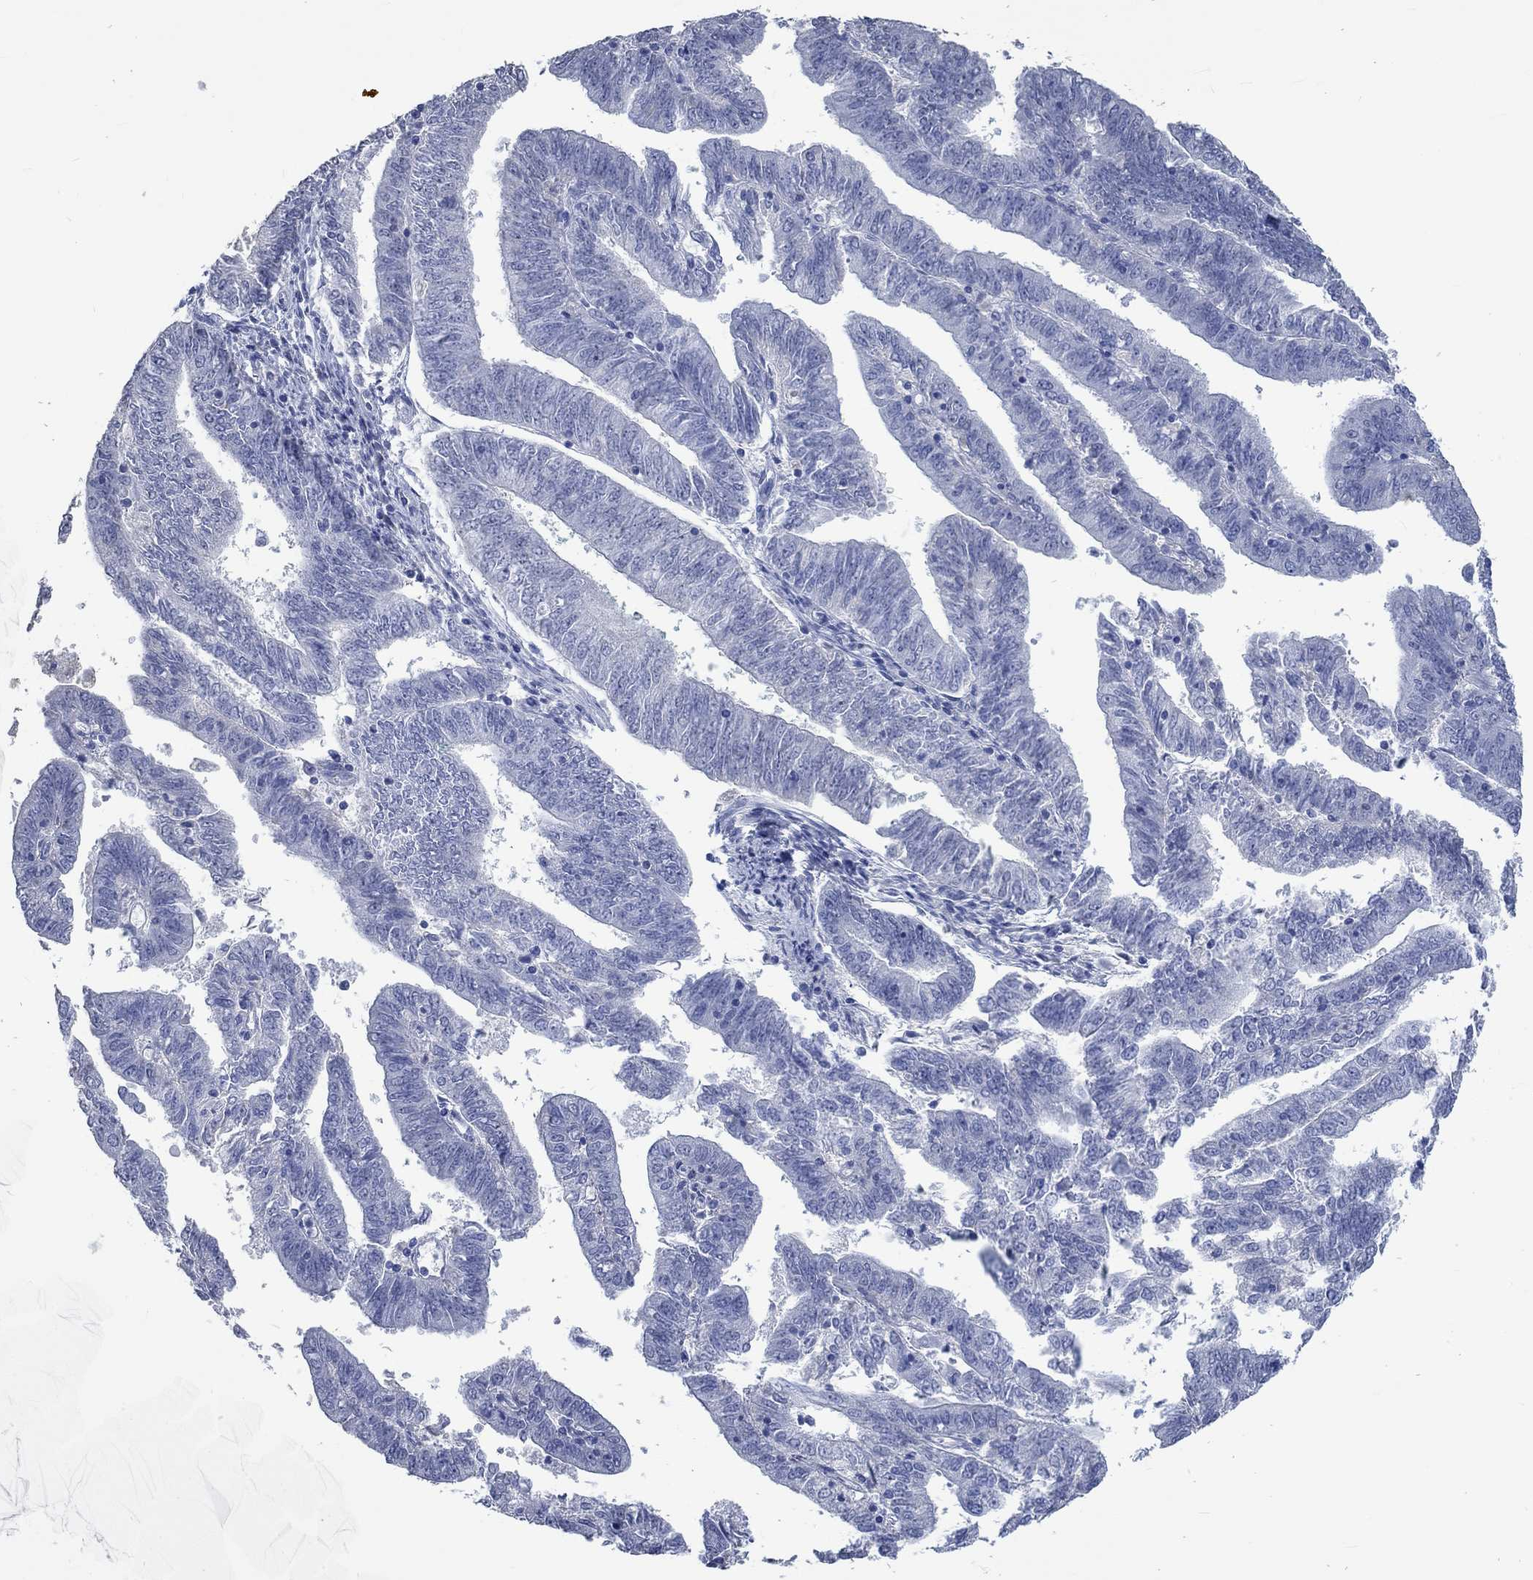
{"staining": {"intensity": "negative", "quantity": "none", "location": "none"}, "tissue": "endometrial cancer", "cell_type": "Tumor cells", "image_type": "cancer", "snomed": [{"axis": "morphology", "description": "Adenocarcinoma, NOS"}, {"axis": "topography", "description": "Endometrium"}], "caption": "Adenocarcinoma (endometrial) stained for a protein using IHC shows no staining tumor cells.", "gene": "C4orf47", "patient": {"sex": "female", "age": 82}}